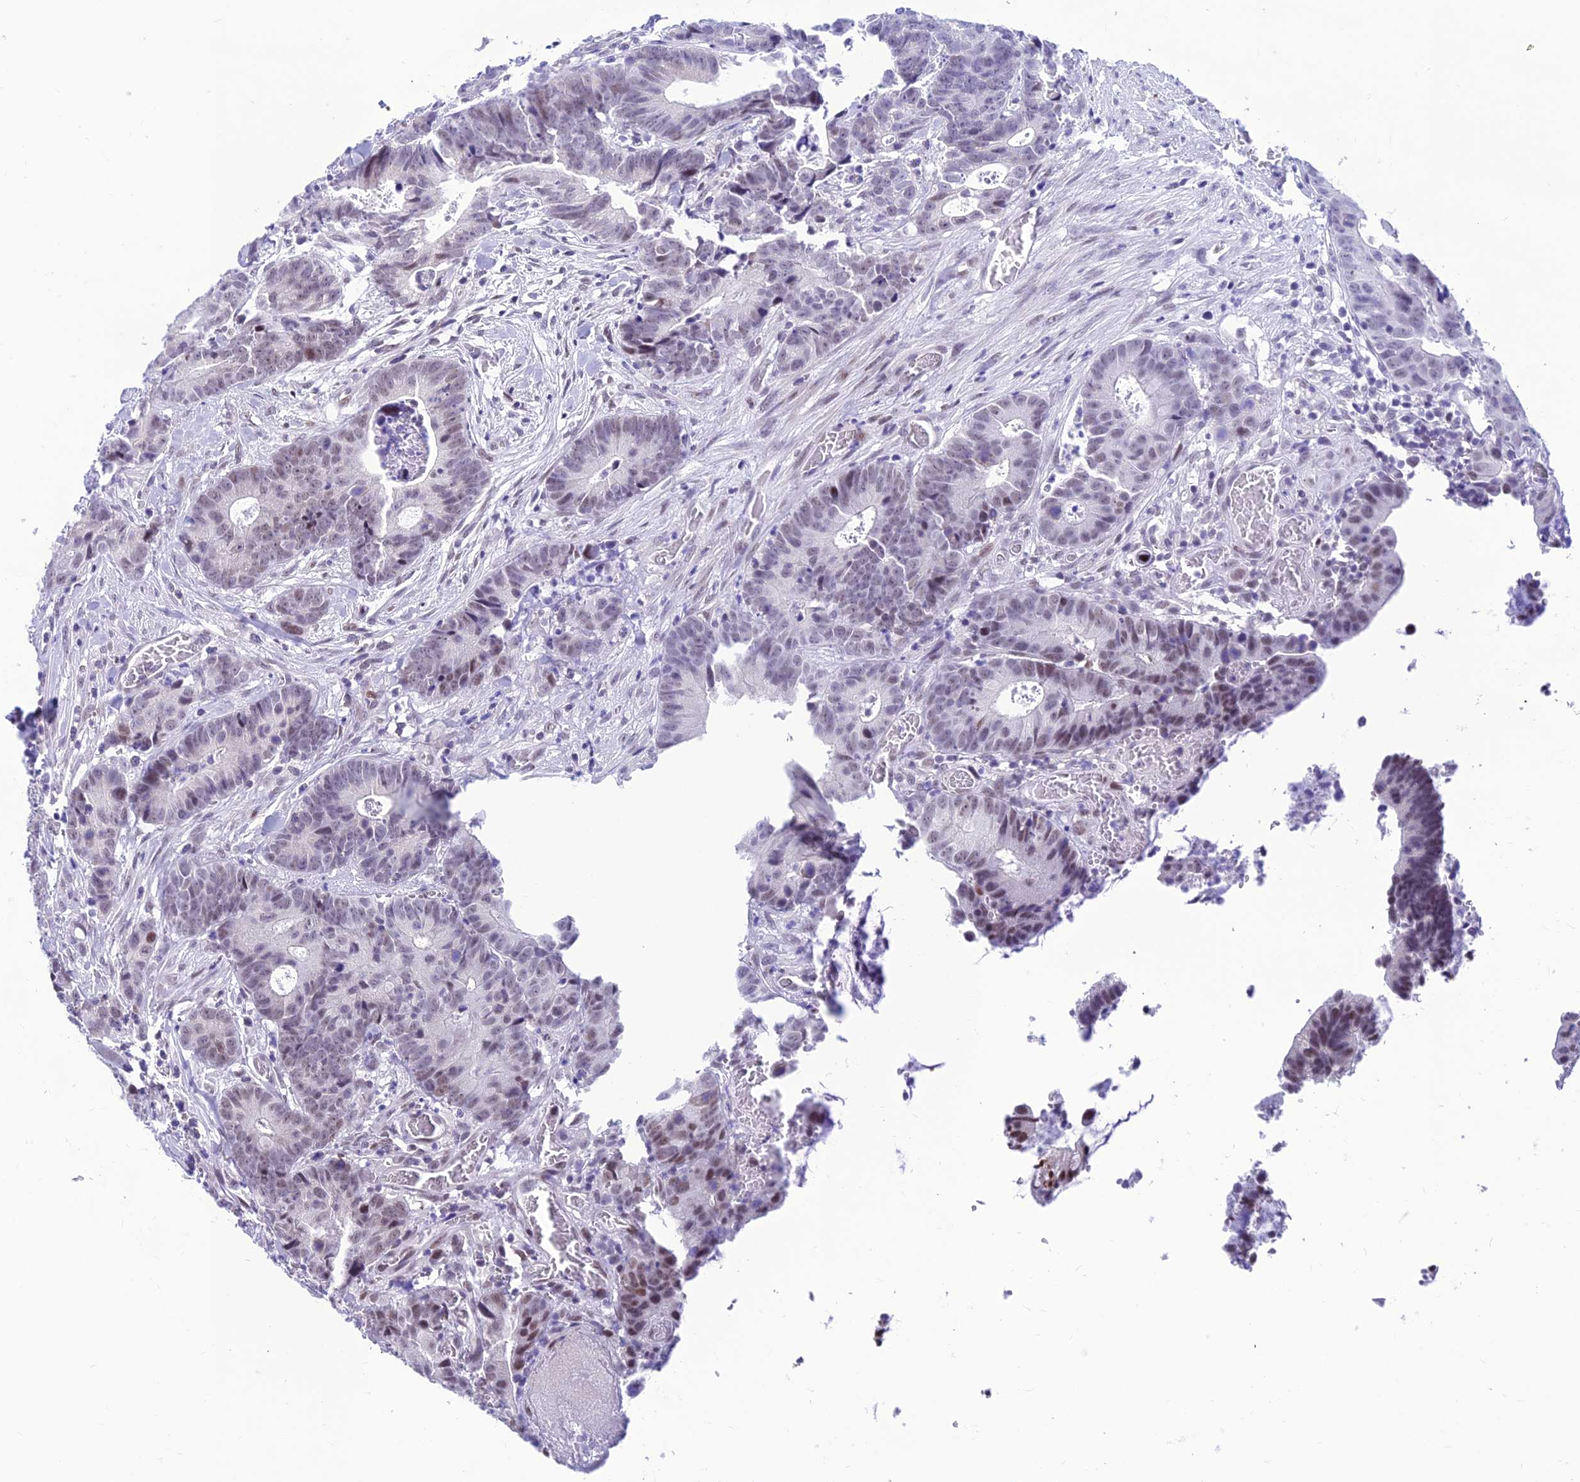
{"staining": {"intensity": "weak", "quantity": "25%-75%", "location": "nuclear"}, "tissue": "colorectal cancer", "cell_type": "Tumor cells", "image_type": "cancer", "snomed": [{"axis": "morphology", "description": "Adenocarcinoma, NOS"}, {"axis": "topography", "description": "Colon"}], "caption": "Weak nuclear positivity is appreciated in about 25%-75% of tumor cells in colorectal adenocarcinoma. The staining was performed using DAB to visualize the protein expression in brown, while the nuclei were stained in blue with hematoxylin (Magnification: 20x).", "gene": "KIAA1191", "patient": {"sex": "female", "age": 57}}